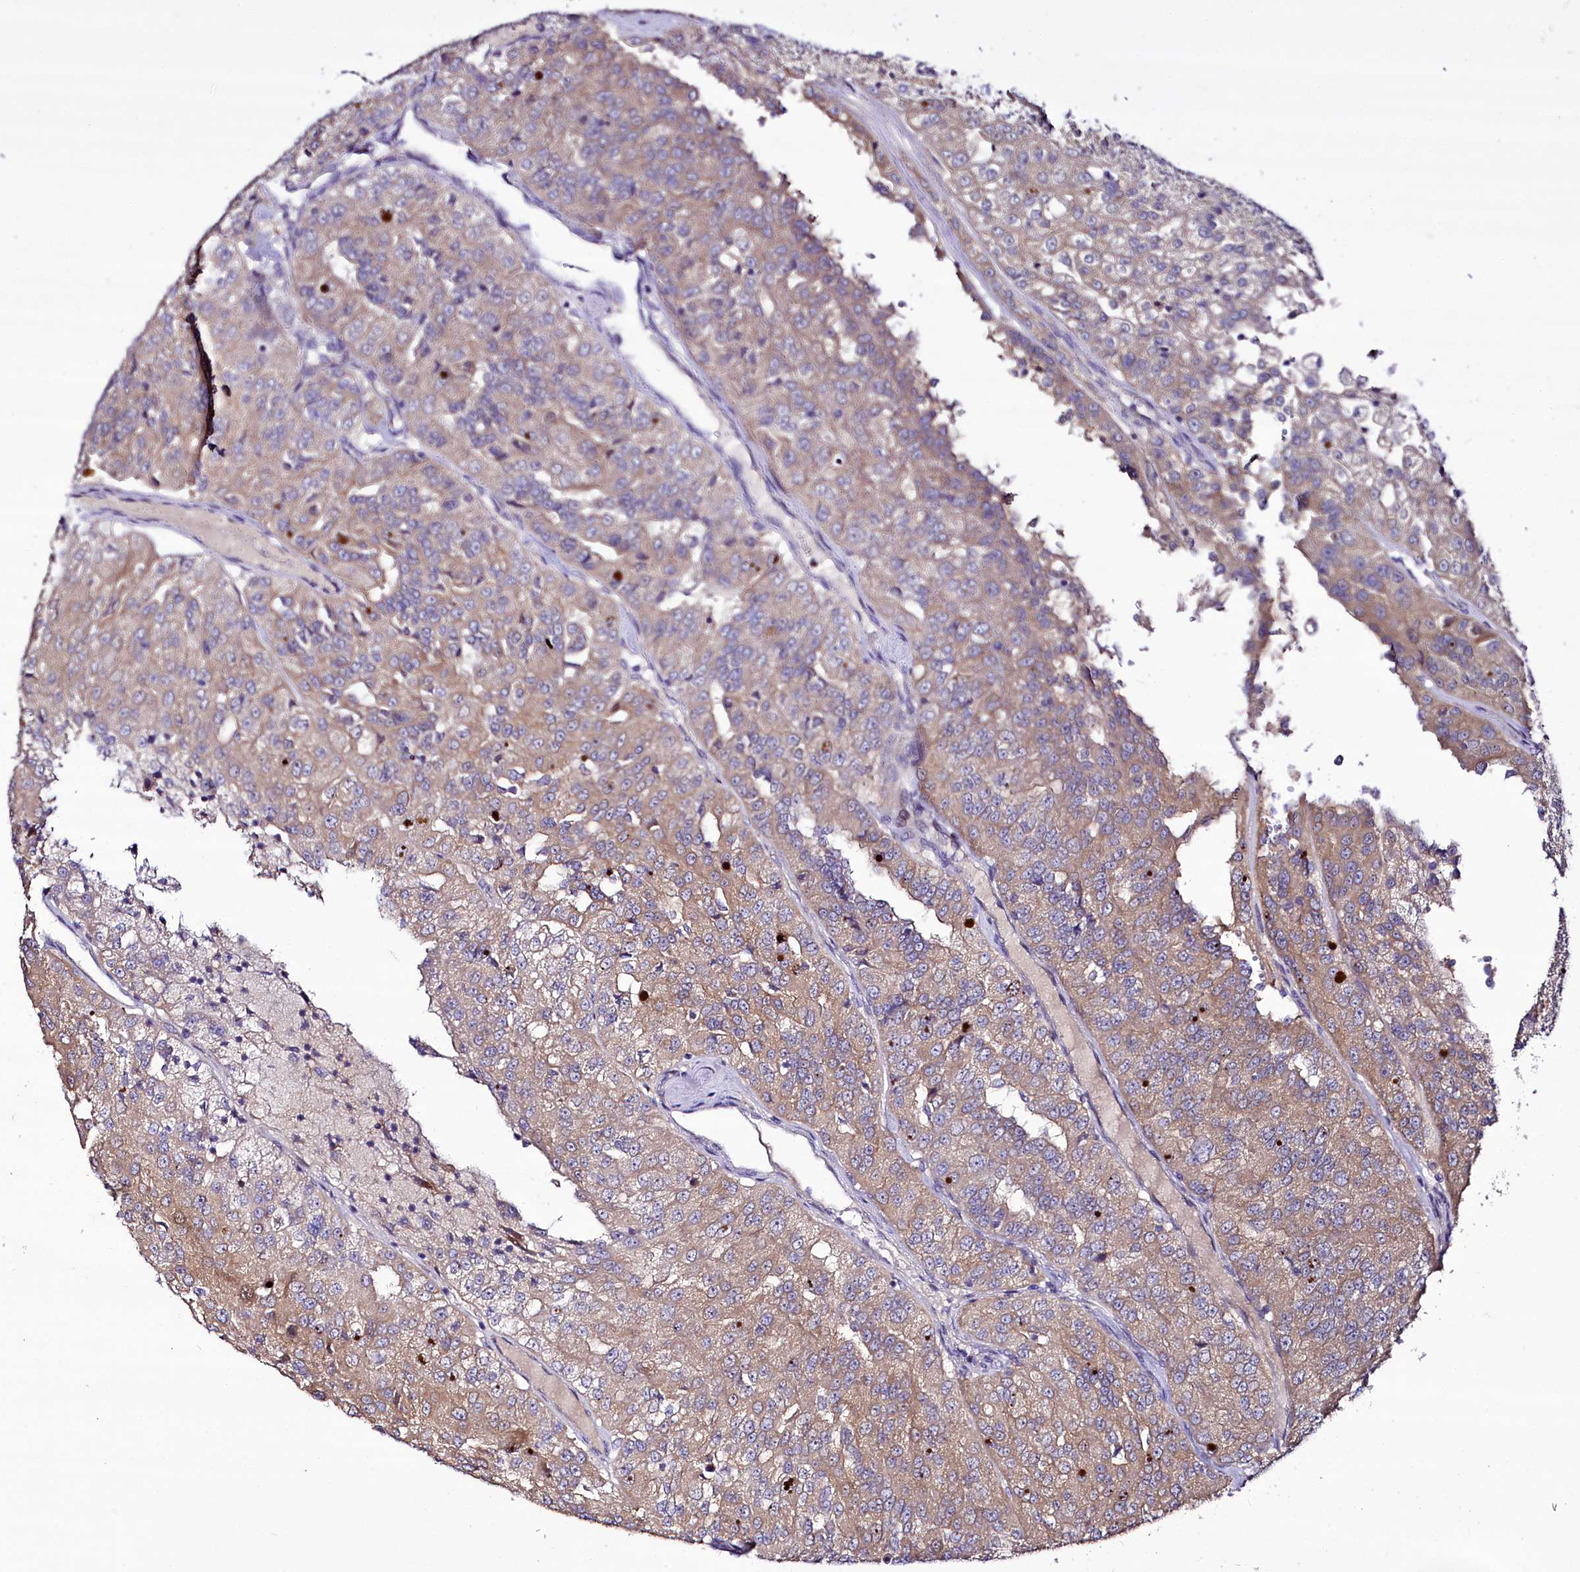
{"staining": {"intensity": "moderate", "quantity": ">75%", "location": "cytoplasmic/membranous"}, "tissue": "renal cancer", "cell_type": "Tumor cells", "image_type": "cancer", "snomed": [{"axis": "morphology", "description": "Adenocarcinoma, NOS"}, {"axis": "topography", "description": "Kidney"}], "caption": "IHC (DAB) staining of renal cancer (adenocarcinoma) demonstrates moderate cytoplasmic/membranous protein staining in approximately >75% of tumor cells.", "gene": "ZC3H12C", "patient": {"sex": "female", "age": 63}}